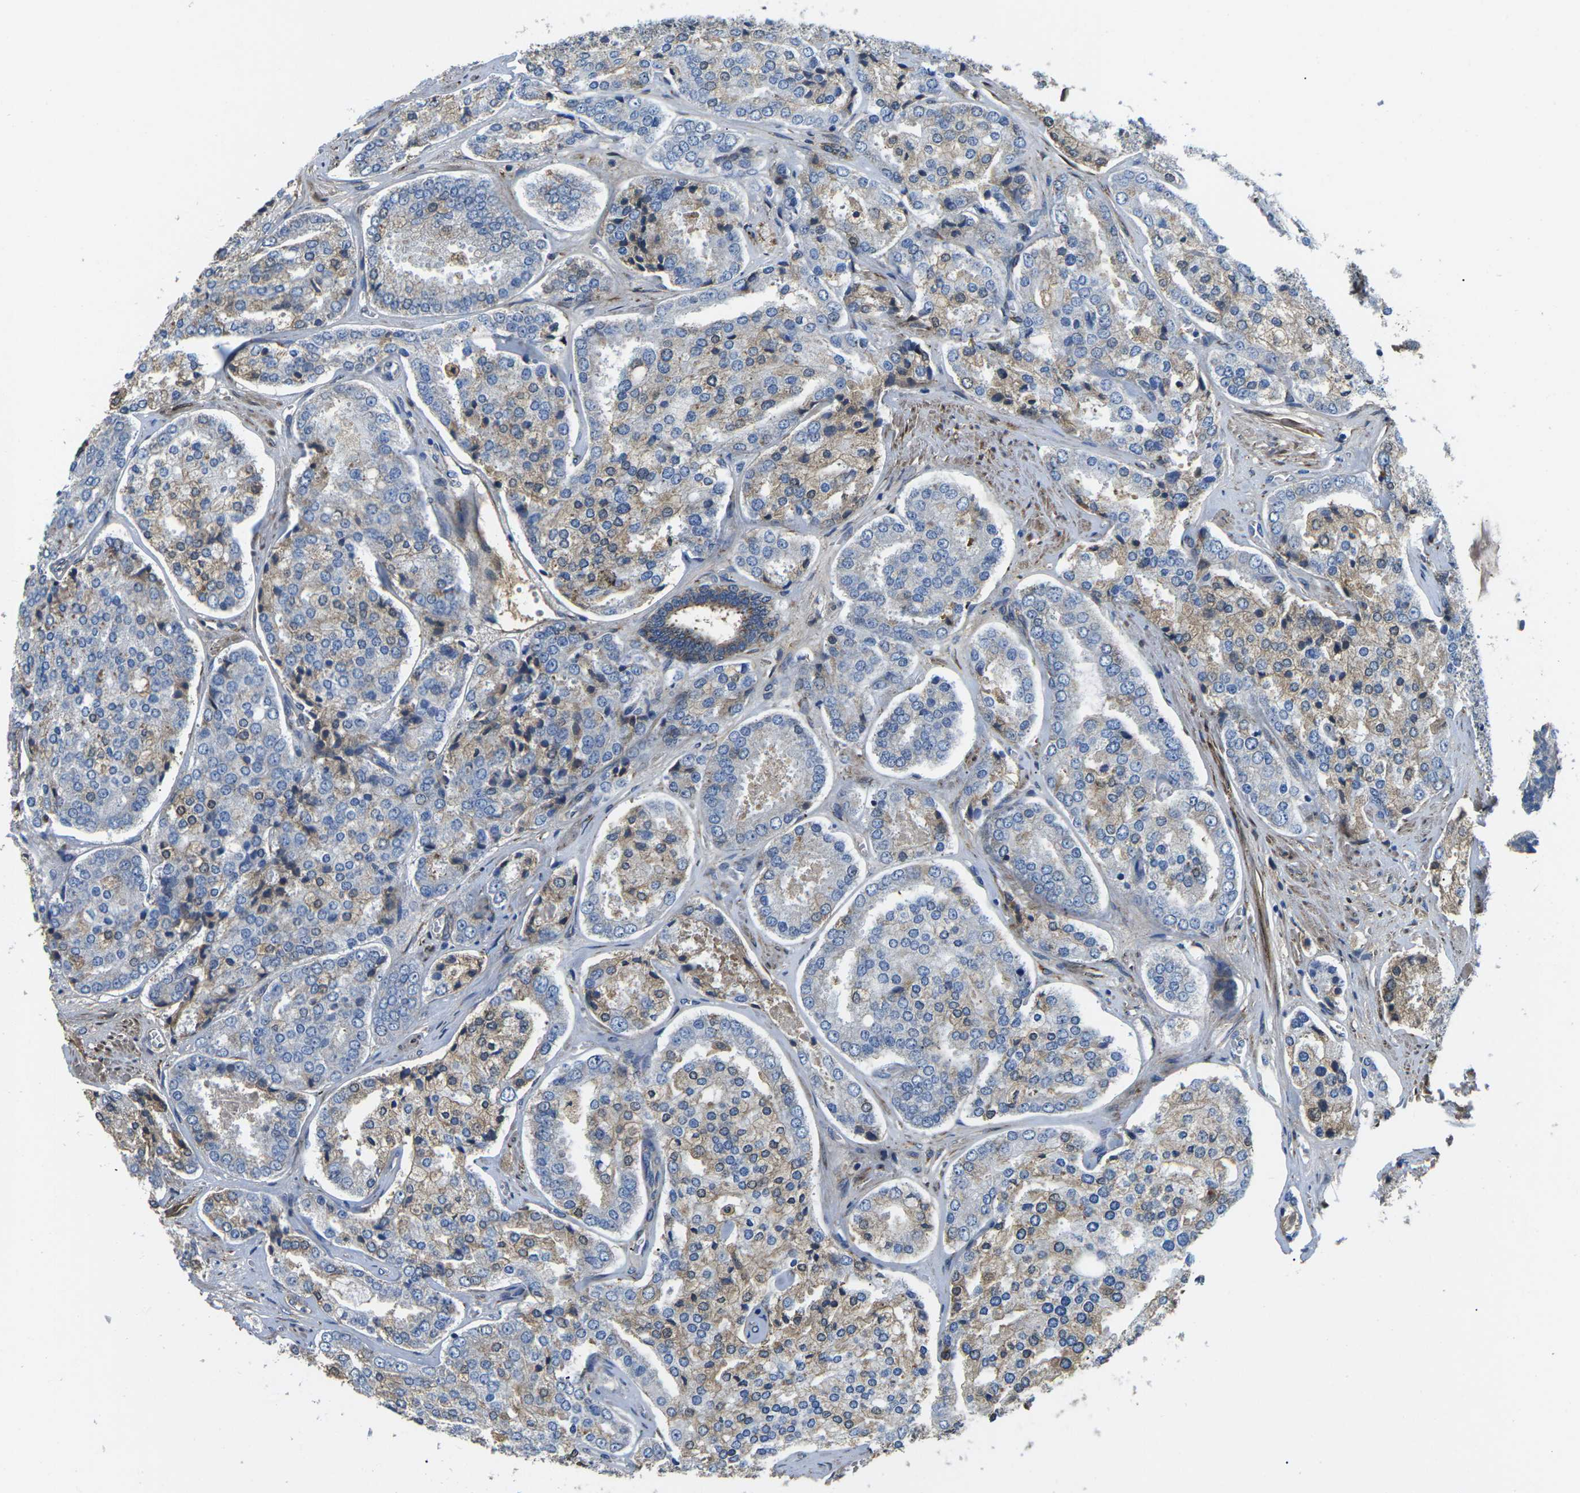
{"staining": {"intensity": "moderate", "quantity": "25%-75%", "location": "cytoplasmic/membranous"}, "tissue": "prostate cancer", "cell_type": "Tumor cells", "image_type": "cancer", "snomed": [{"axis": "morphology", "description": "Adenocarcinoma, High grade"}, {"axis": "topography", "description": "Prostate"}], "caption": "Protein expression analysis of human prostate adenocarcinoma (high-grade) reveals moderate cytoplasmic/membranous positivity in approximately 25%-75% of tumor cells.", "gene": "PDZD8", "patient": {"sex": "male", "age": 65}}